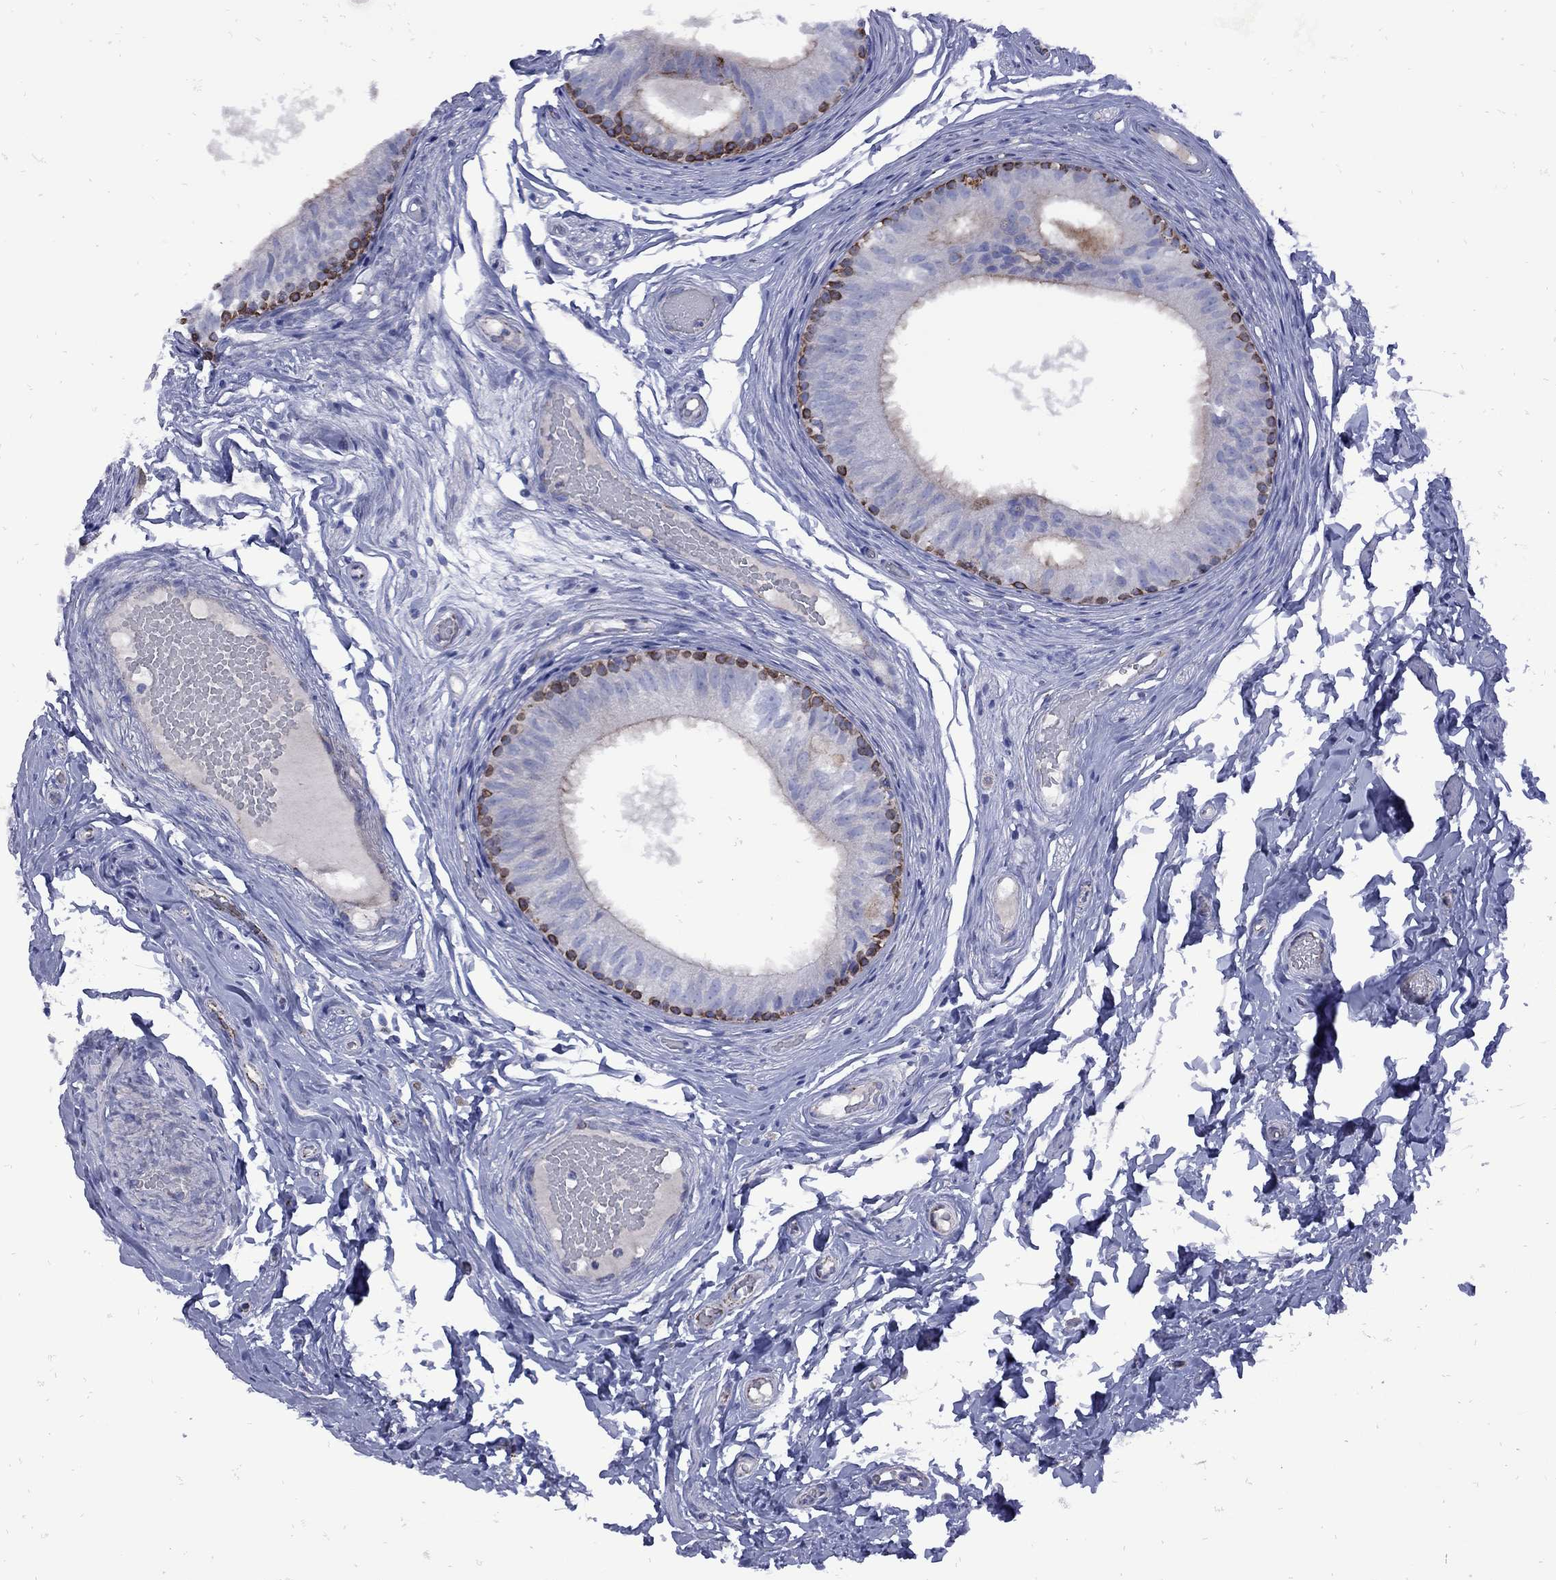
{"staining": {"intensity": "strong", "quantity": "<25%", "location": "cytoplasmic/membranous"}, "tissue": "epididymis", "cell_type": "Glandular cells", "image_type": "normal", "snomed": [{"axis": "morphology", "description": "Normal tissue, NOS"}, {"axis": "topography", "description": "Epididymis"}], "caption": "Epididymis stained for a protein (brown) reveals strong cytoplasmic/membranous positive expression in about <25% of glandular cells.", "gene": "SESTD1", "patient": {"sex": "male", "age": 29}}